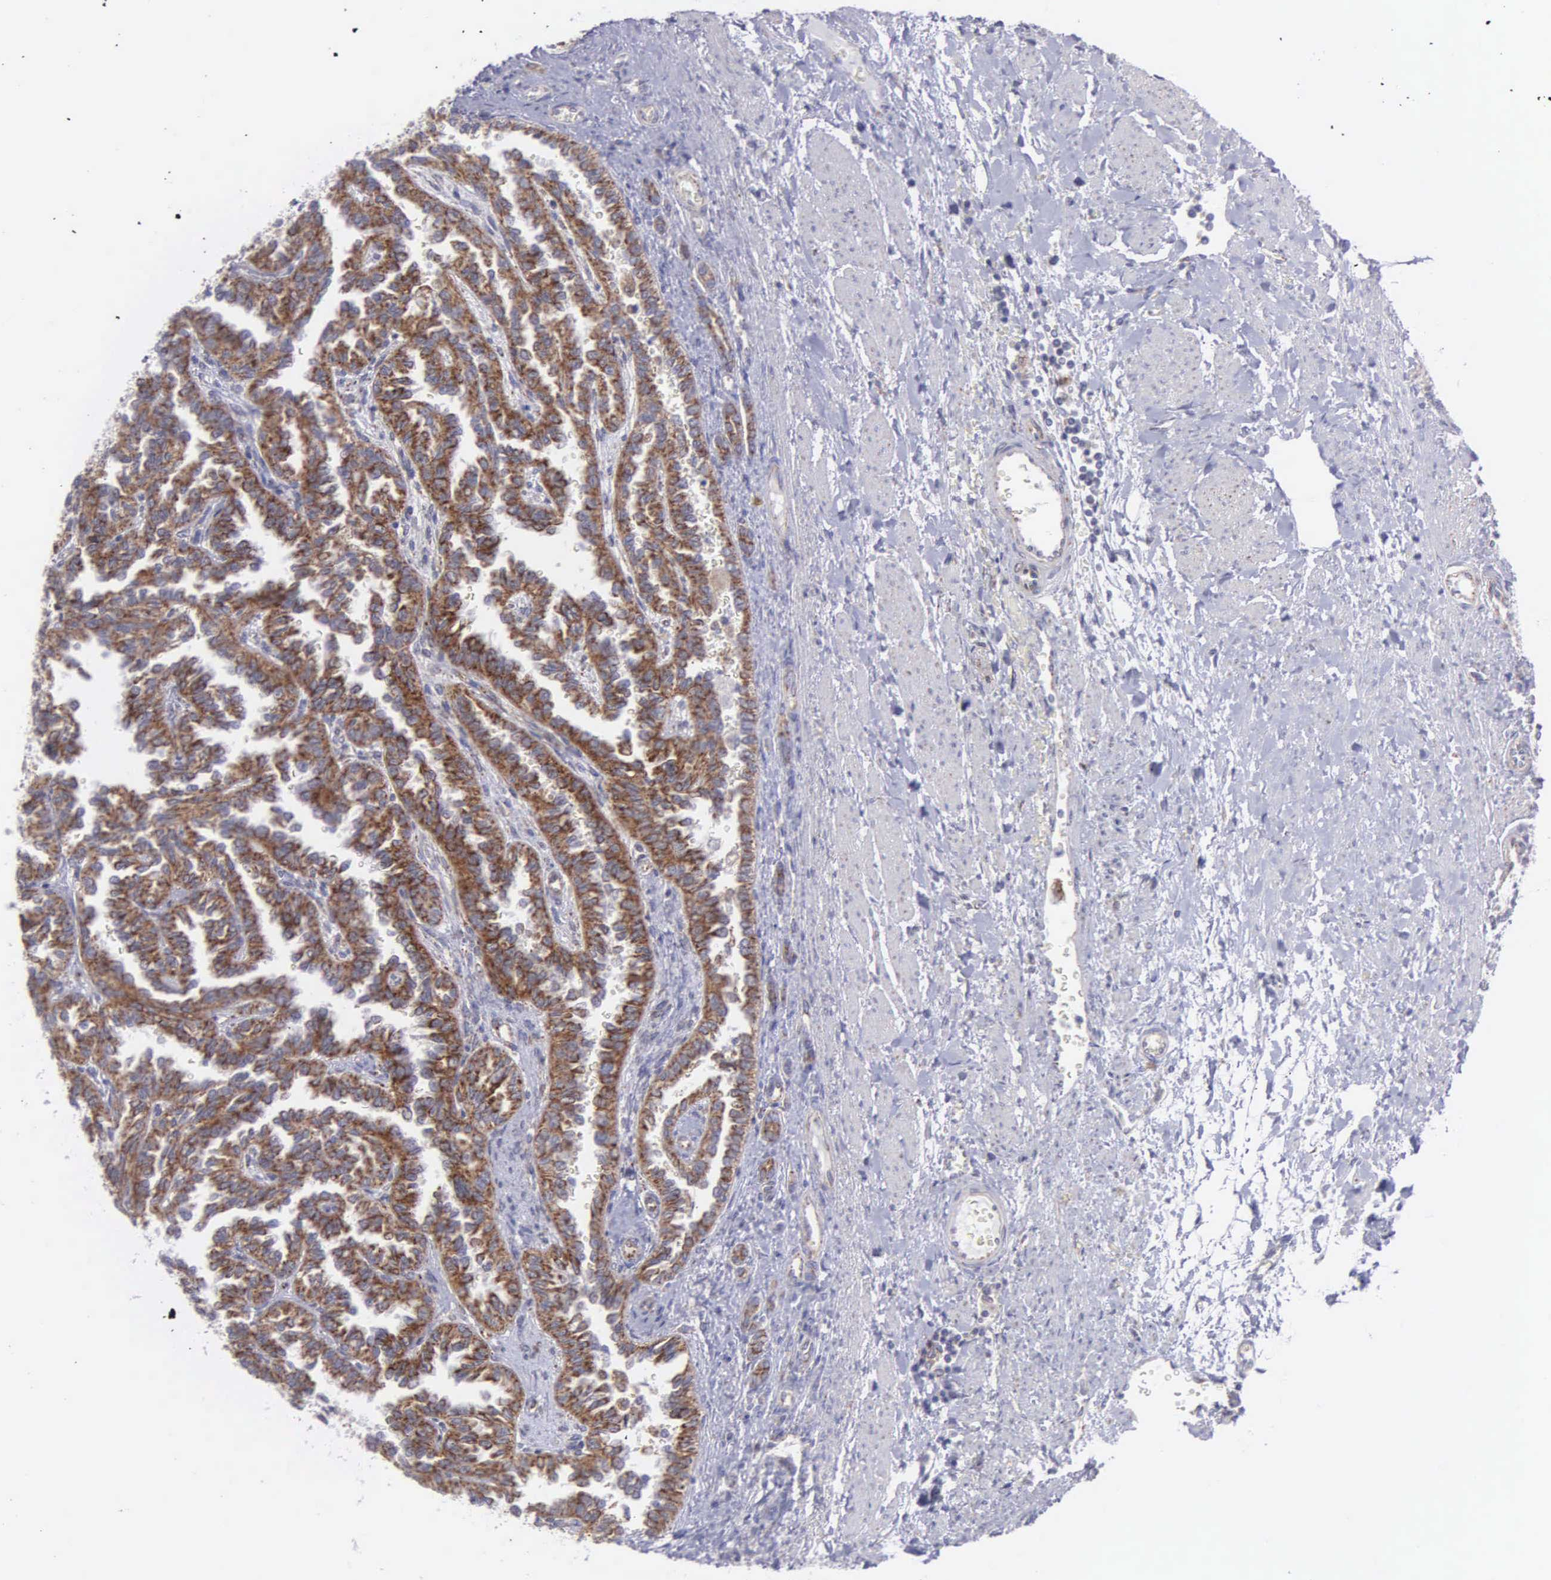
{"staining": {"intensity": "strong", "quantity": ">75%", "location": "cytoplasmic/membranous"}, "tissue": "renal cancer", "cell_type": "Tumor cells", "image_type": "cancer", "snomed": [{"axis": "morphology", "description": "Inflammation, NOS"}, {"axis": "morphology", "description": "Adenocarcinoma, NOS"}, {"axis": "topography", "description": "Kidney"}], "caption": "High-power microscopy captured an immunohistochemistry photomicrograph of renal cancer (adenocarcinoma), revealing strong cytoplasmic/membranous positivity in approximately >75% of tumor cells.", "gene": "SYNJ2BP", "patient": {"sex": "male", "age": 68}}